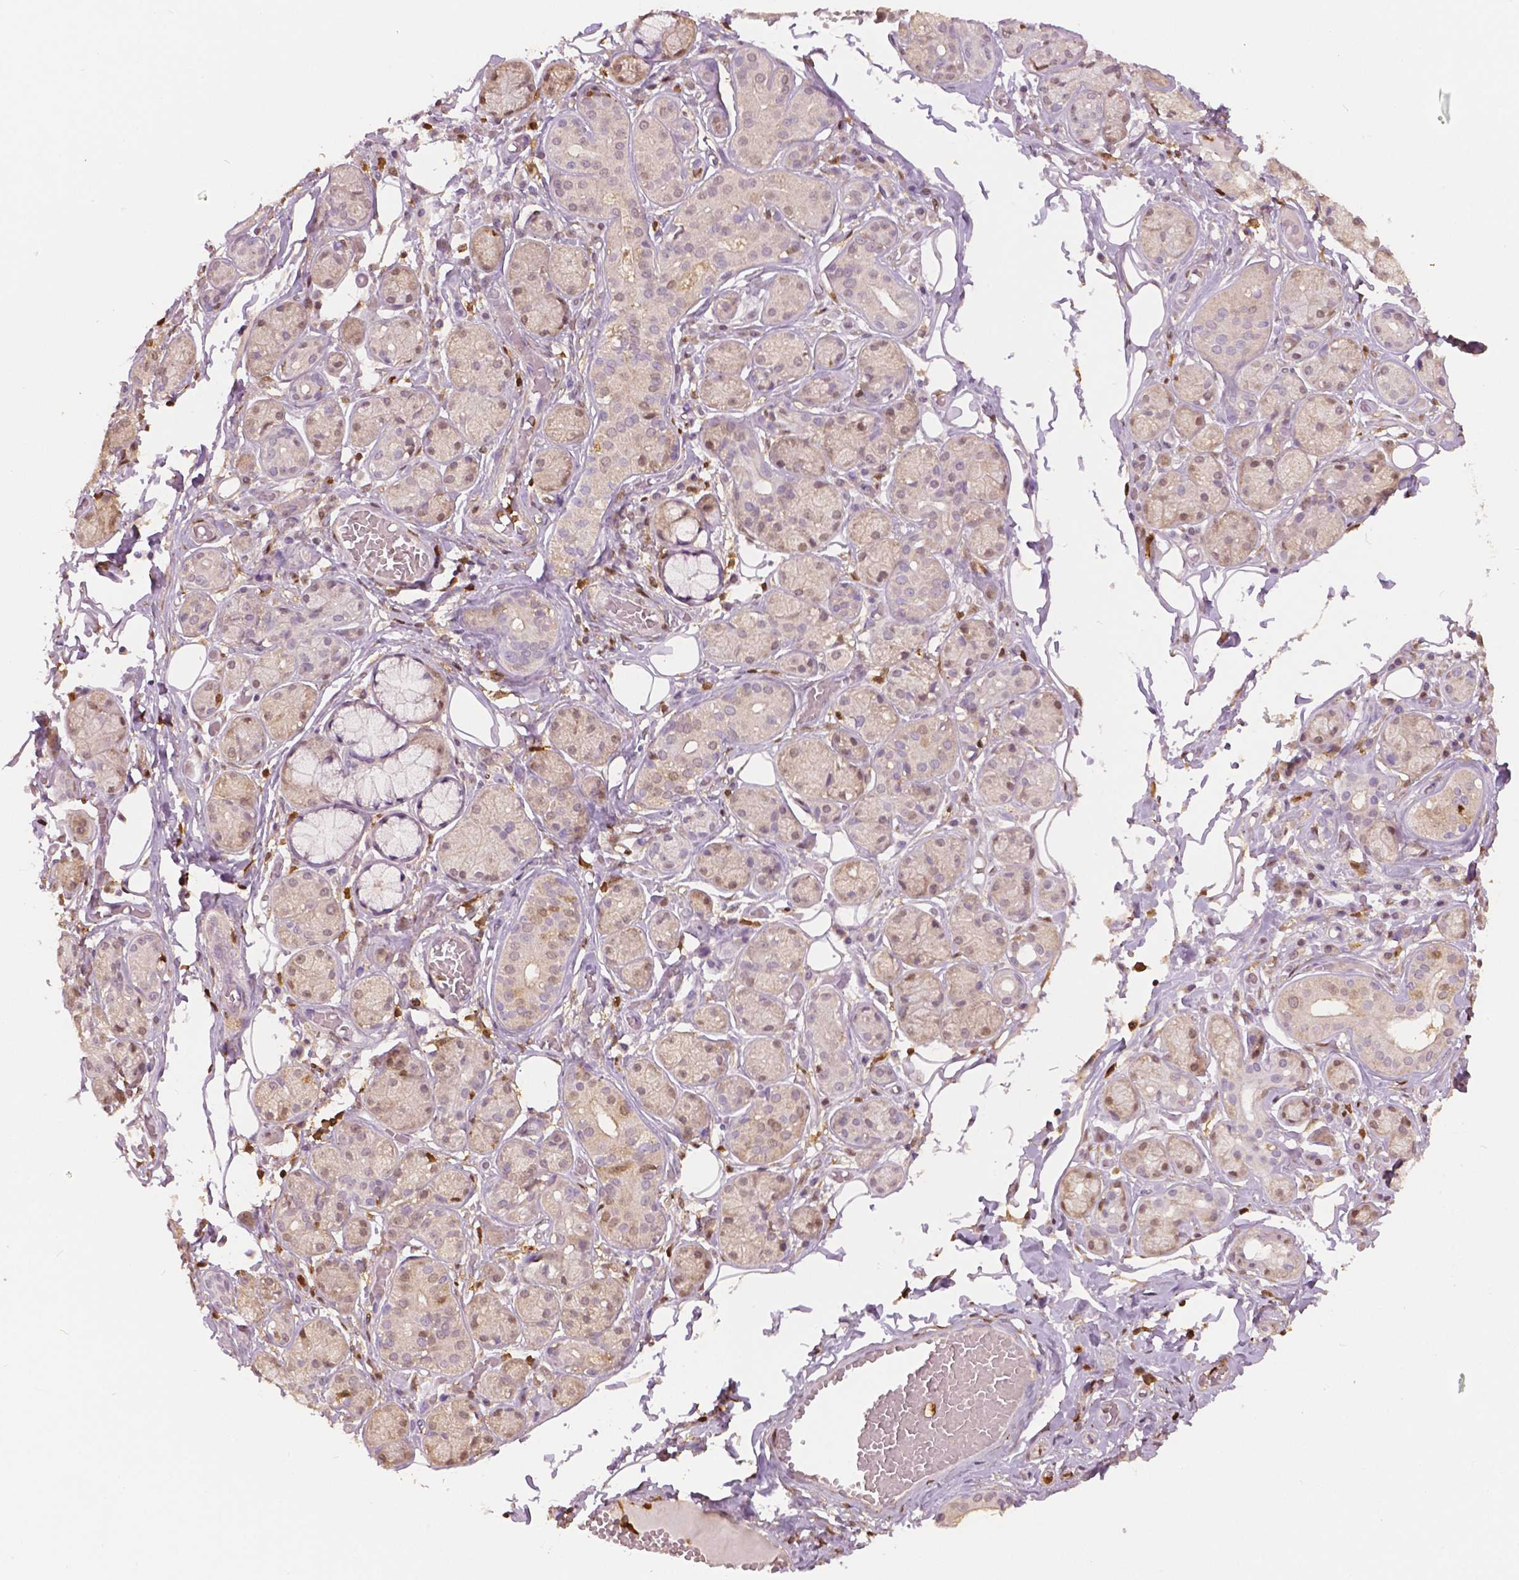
{"staining": {"intensity": "weak", "quantity": "<25%", "location": "nuclear"}, "tissue": "salivary gland", "cell_type": "Glandular cells", "image_type": "normal", "snomed": [{"axis": "morphology", "description": "Normal tissue, NOS"}, {"axis": "topography", "description": "Salivary gland"}, {"axis": "topography", "description": "Peripheral nerve tissue"}], "caption": "Immunohistochemistry image of unremarkable salivary gland: human salivary gland stained with DAB exhibits no significant protein expression in glandular cells.", "gene": "S100A4", "patient": {"sex": "male", "age": 71}}